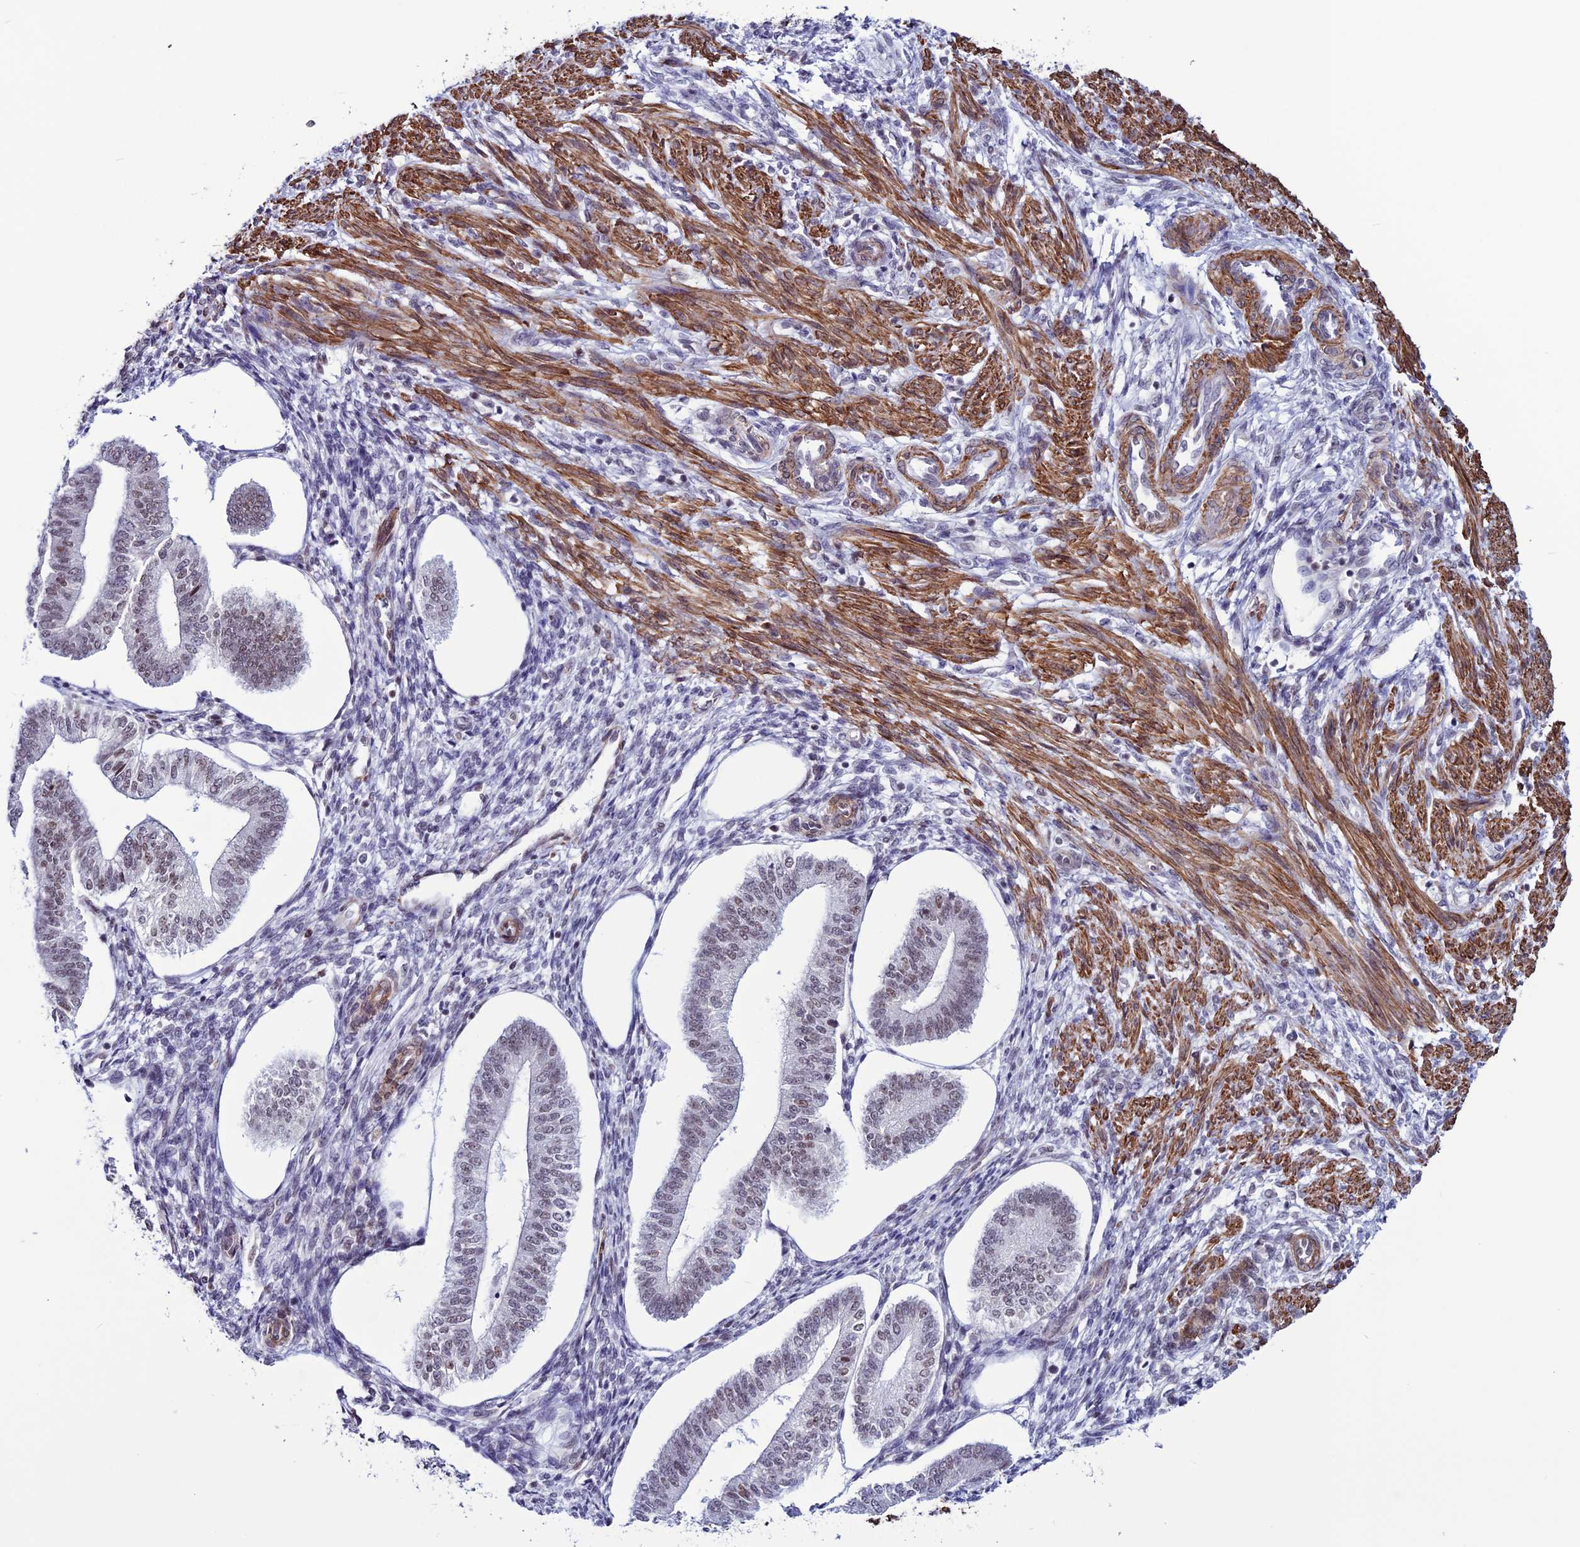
{"staining": {"intensity": "weak", "quantity": "25%-75%", "location": "nuclear"}, "tissue": "endometrium", "cell_type": "Cells in endometrial stroma", "image_type": "normal", "snomed": [{"axis": "morphology", "description": "Normal tissue, NOS"}, {"axis": "topography", "description": "Endometrium"}], "caption": "Protein staining by IHC demonstrates weak nuclear positivity in about 25%-75% of cells in endometrial stroma in unremarkable endometrium. (Brightfield microscopy of DAB IHC at high magnification).", "gene": "U2AF1", "patient": {"sex": "female", "age": 34}}